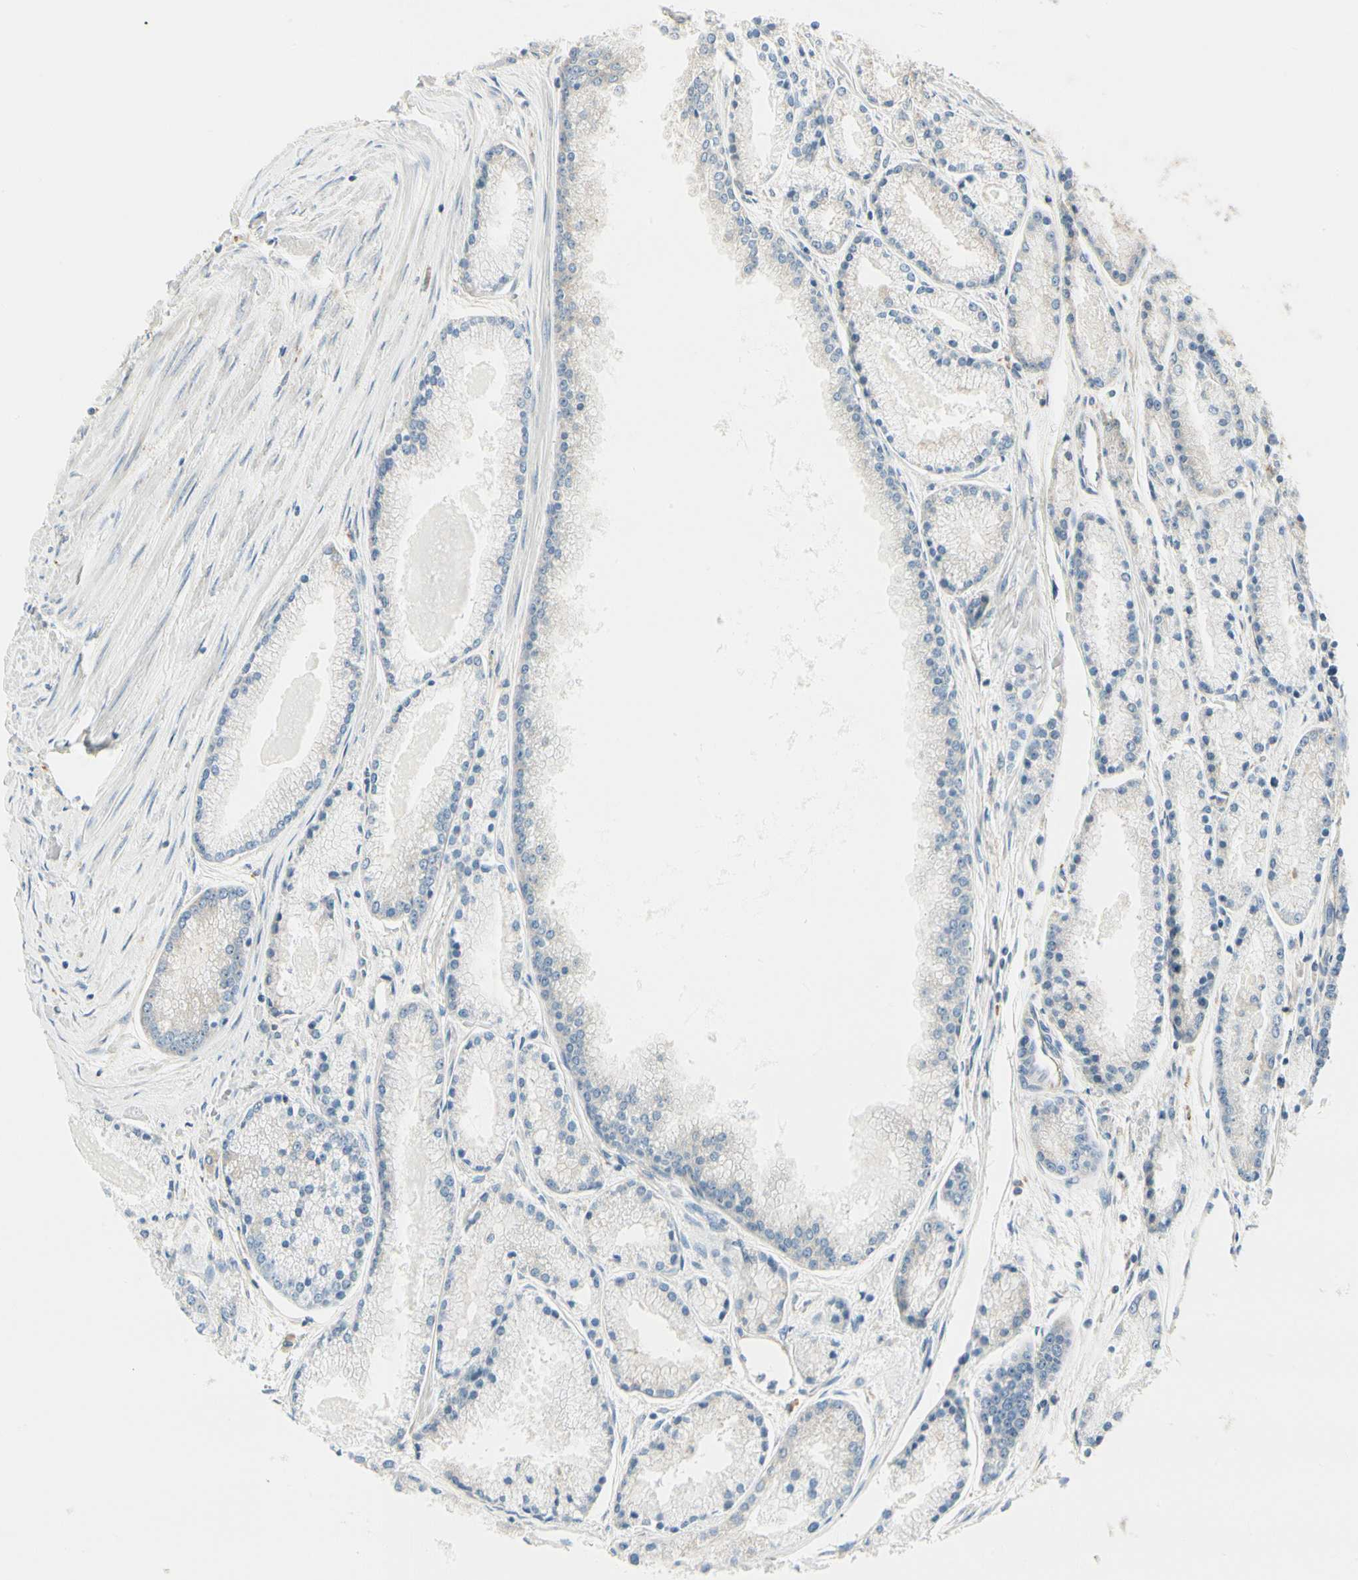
{"staining": {"intensity": "negative", "quantity": "none", "location": "none"}, "tissue": "prostate cancer", "cell_type": "Tumor cells", "image_type": "cancer", "snomed": [{"axis": "morphology", "description": "Adenocarcinoma, High grade"}, {"axis": "topography", "description": "Prostate"}], "caption": "Tumor cells are negative for brown protein staining in prostate high-grade adenocarcinoma.", "gene": "AGFG1", "patient": {"sex": "male", "age": 61}}